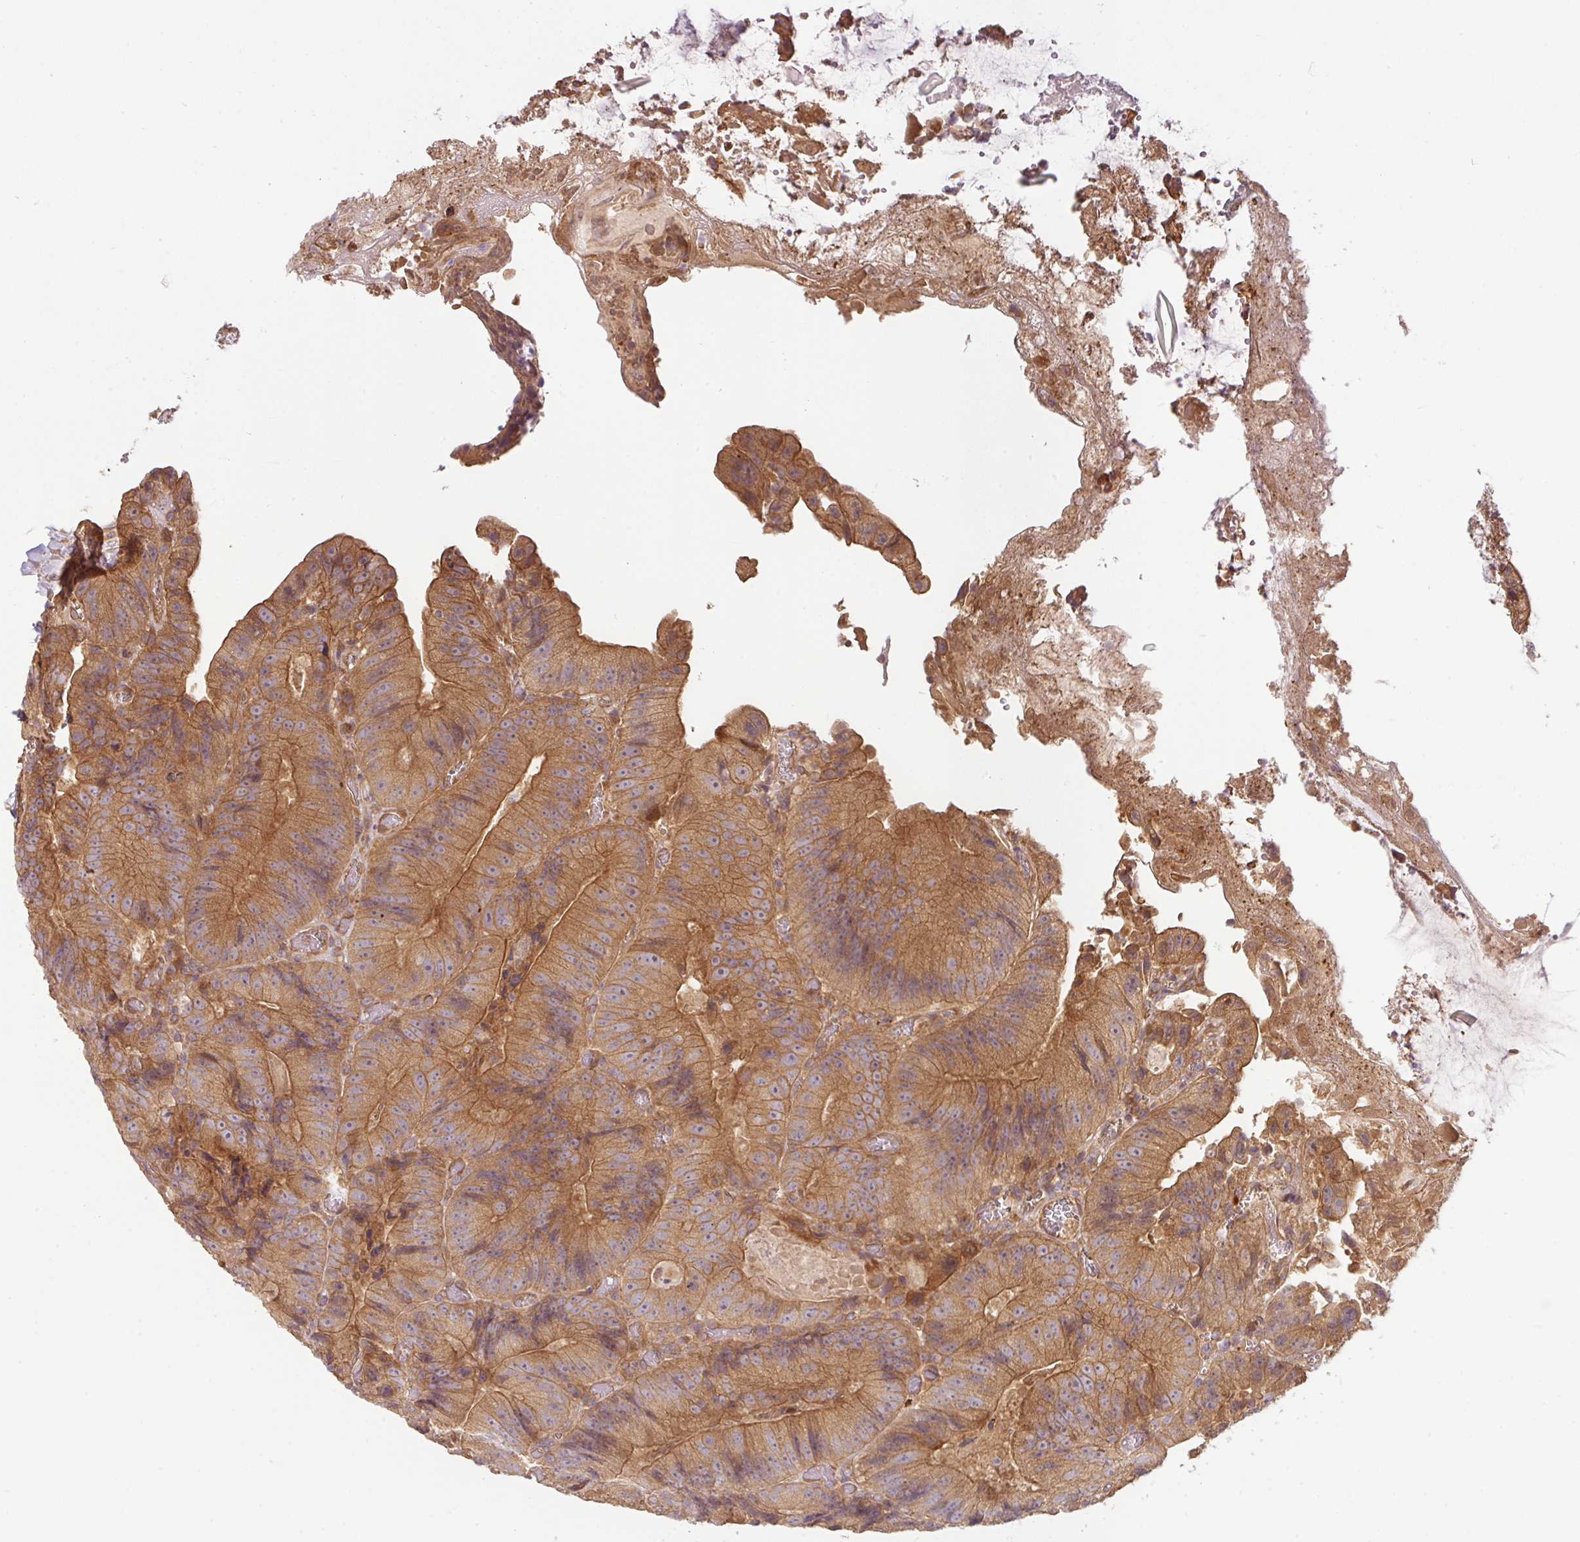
{"staining": {"intensity": "moderate", "quantity": ">75%", "location": "cytoplasmic/membranous"}, "tissue": "colorectal cancer", "cell_type": "Tumor cells", "image_type": "cancer", "snomed": [{"axis": "morphology", "description": "Adenocarcinoma, NOS"}, {"axis": "topography", "description": "Colon"}], "caption": "A brown stain highlights moderate cytoplasmic/membranous positivity of a protein in human colorectal cancer (adenocarcinoma) tumor cells.", "gene": "RNF31", "patient": {"sex": "female", "age": 86}}